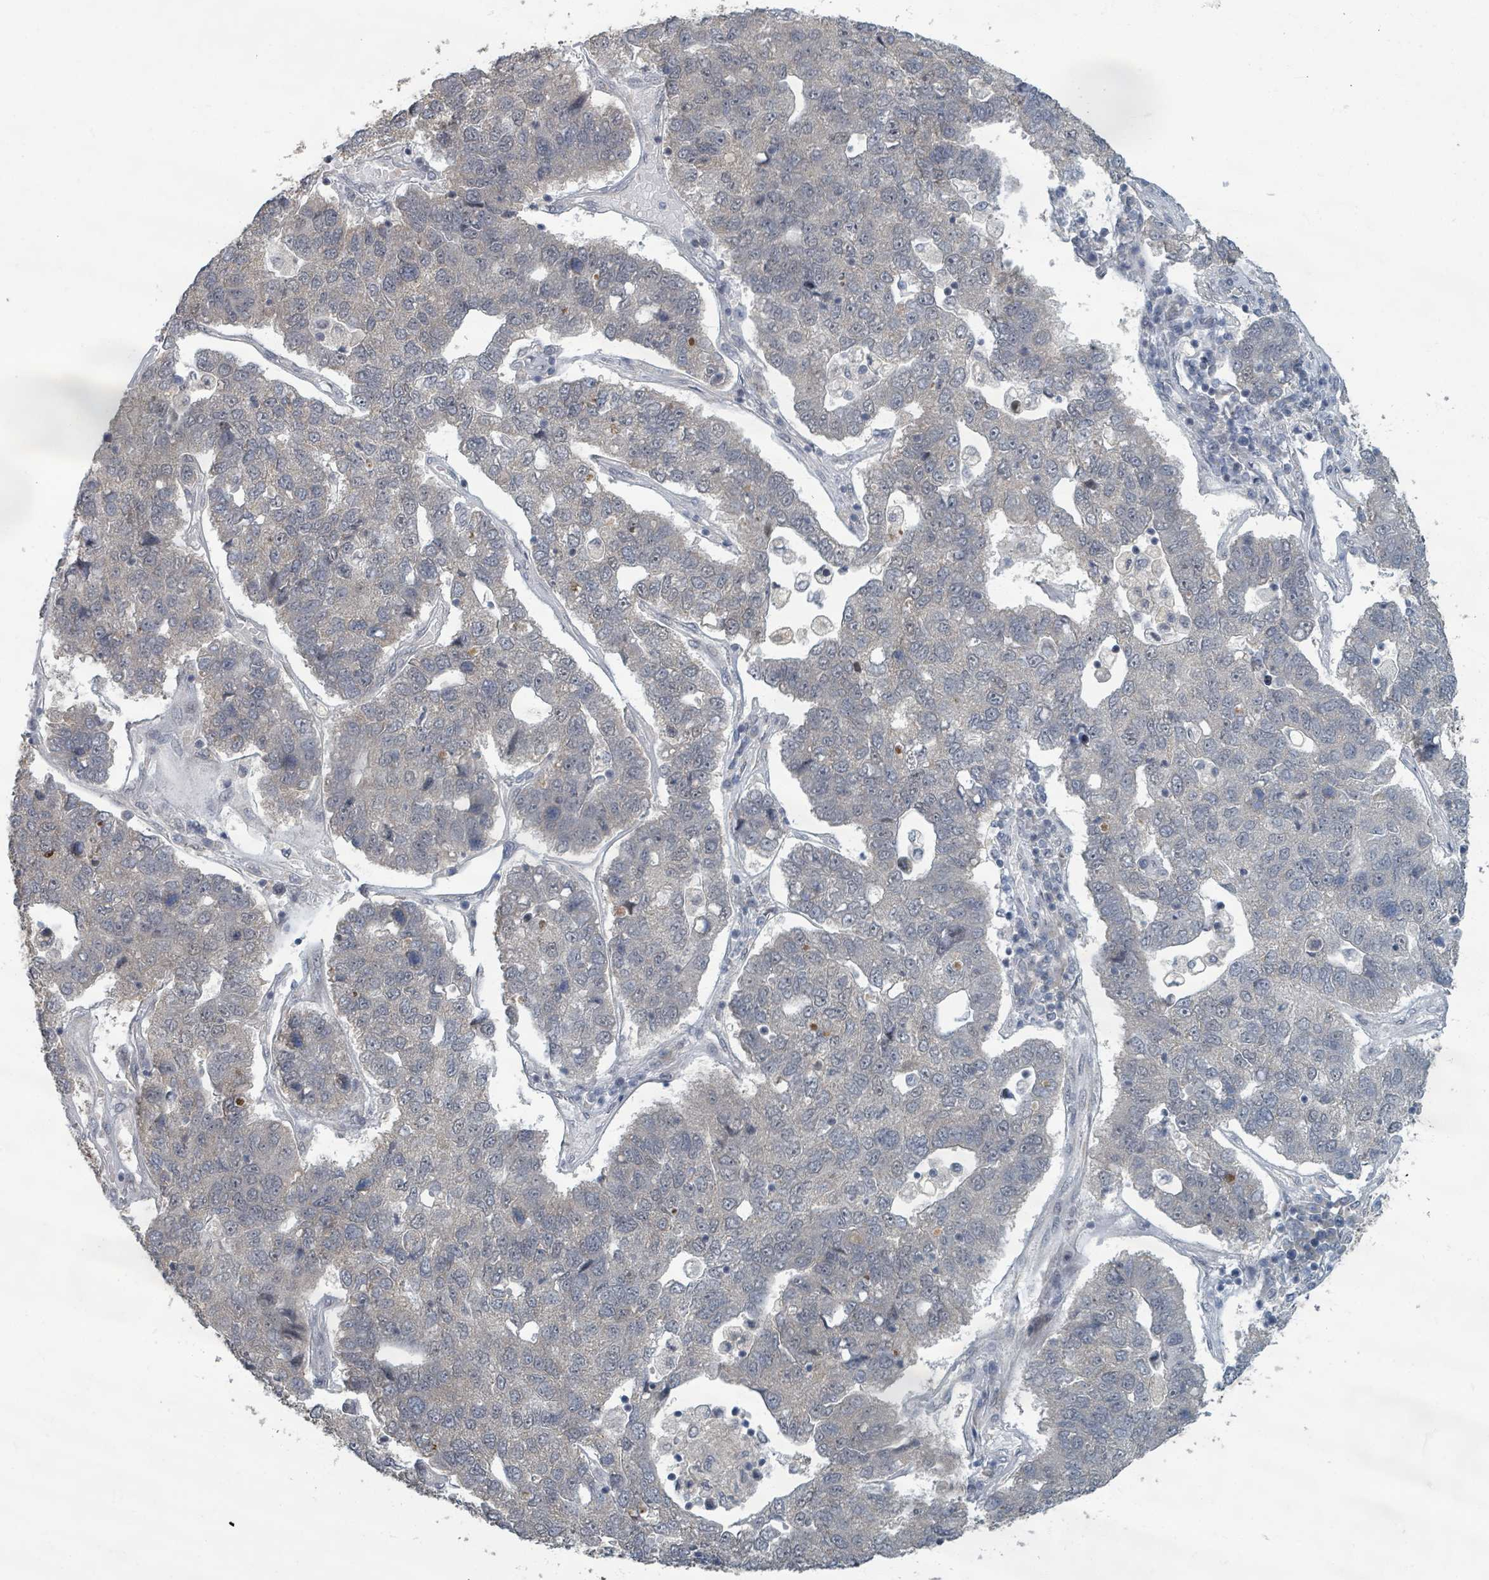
{"staining": {"intensity": "negative", "quantity": "none", "location": "none"}, "tissue": "pancreatic cancer", "cell_type": "Tumor cells", "image_type": "cancer", "snomed": [{"axis": "morphology", "description": "Adenocarcinoma, NOS"}, {"axis": "topography", "description": "Pancreas"}], "caption": "This is an immunohistochemistry (IHC) micrograph of pancreatic cancer (adenocarcinoma). There is no staining in tumor cells.", "gene": "INTS15", "patient": {"sex": "female", "age": 61}}